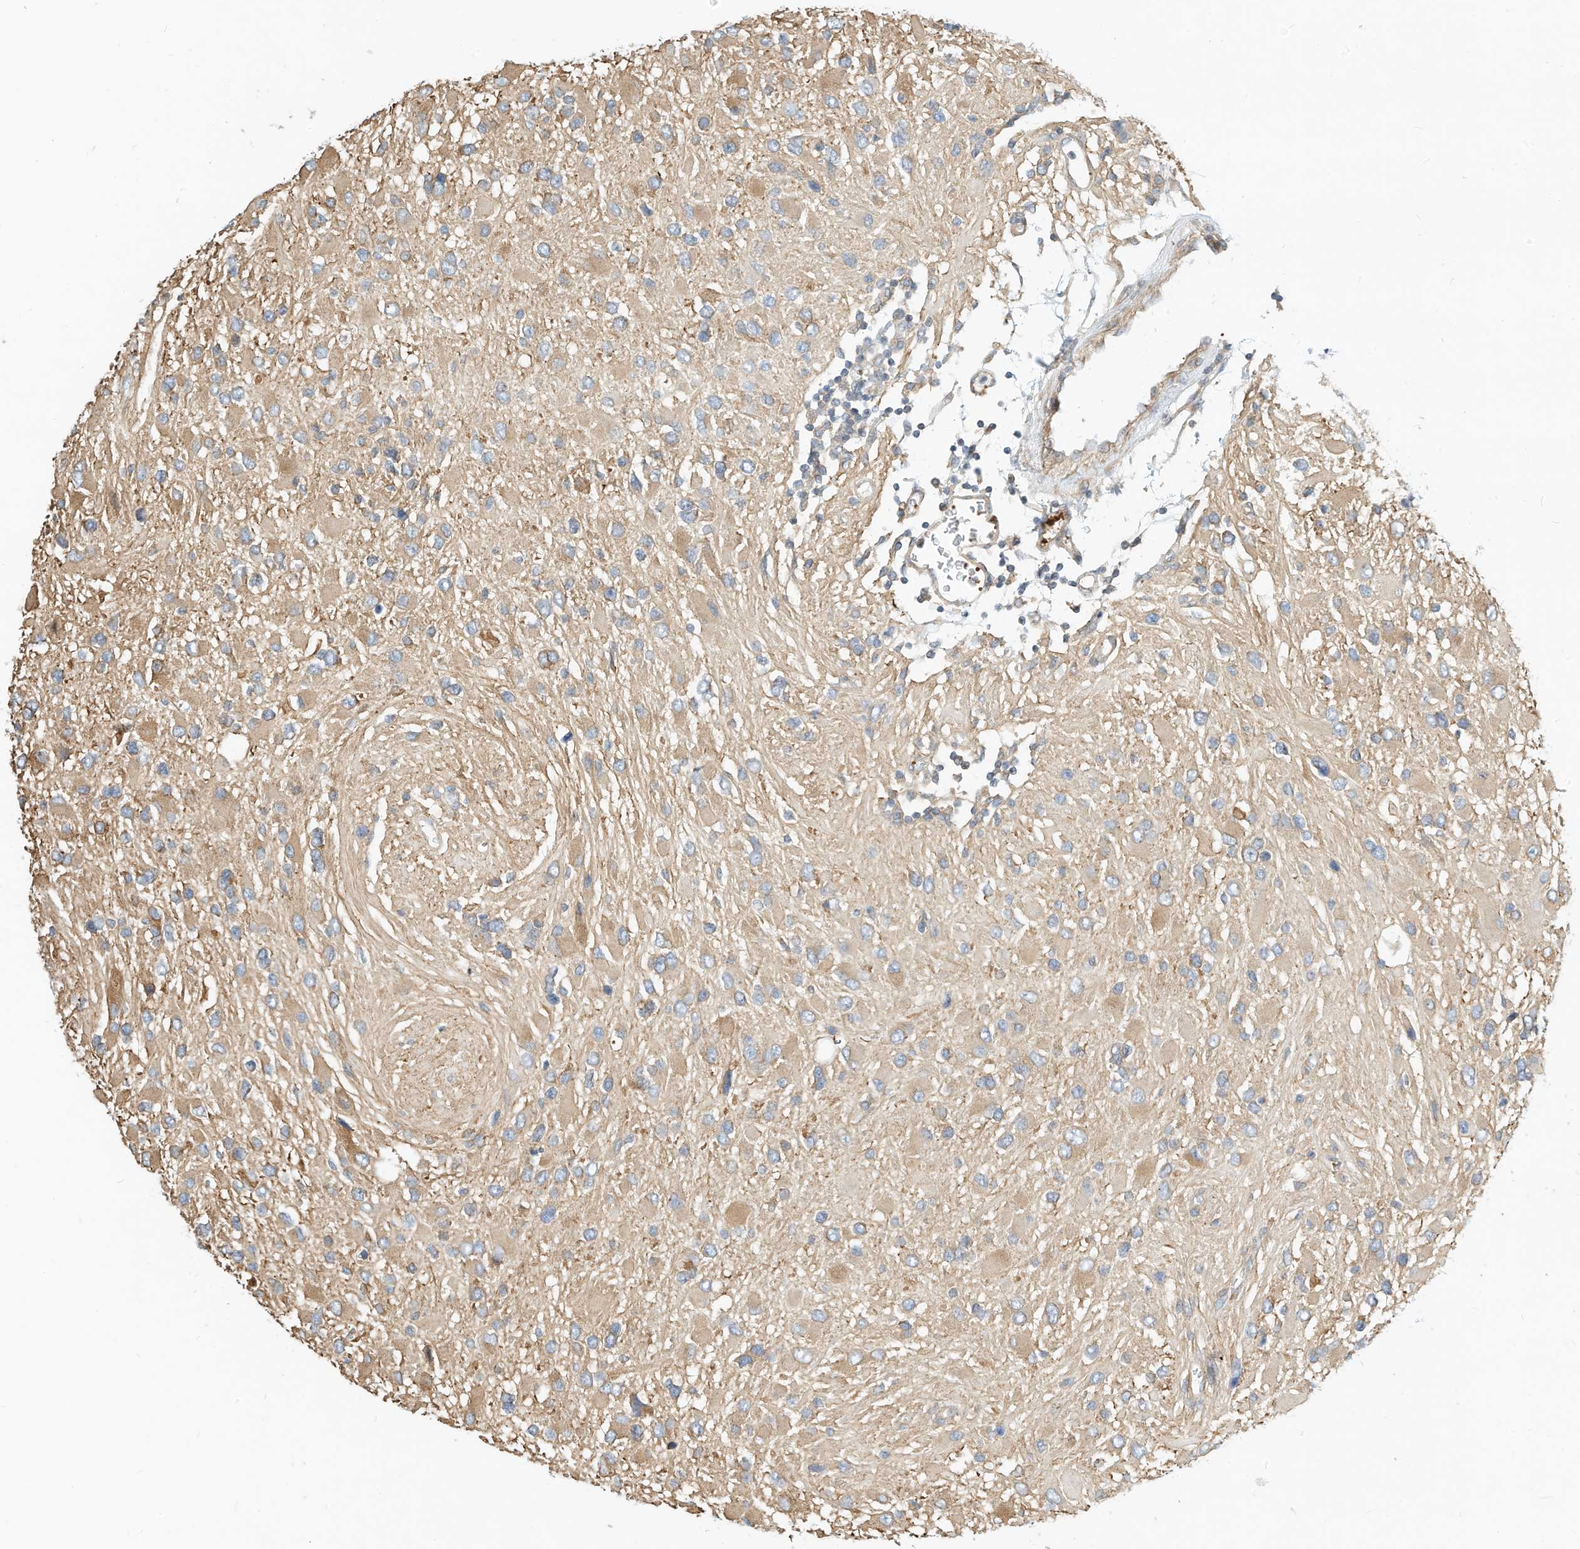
{"staining": {"intensity": "weak", "quantity": "<25%", "location": "cytoplasmic/membranous"}, "tissue": "glioma", "cell_type": "Tumor cells", "image_type": "cancer", "snomed": [{"axis": "morphology", "description": "Glioma, malignant, High grade"}, {"axis": "topography", "description": "Brain"}], "caption": "A high-resolution histopathology image shows immunohistochemistry (IHC) staining of malignant high-grade glioma, which reveals no significant staining in tumor cells.", "gene": "OFD1", "patient": {"sex": "male", "age": 53}}